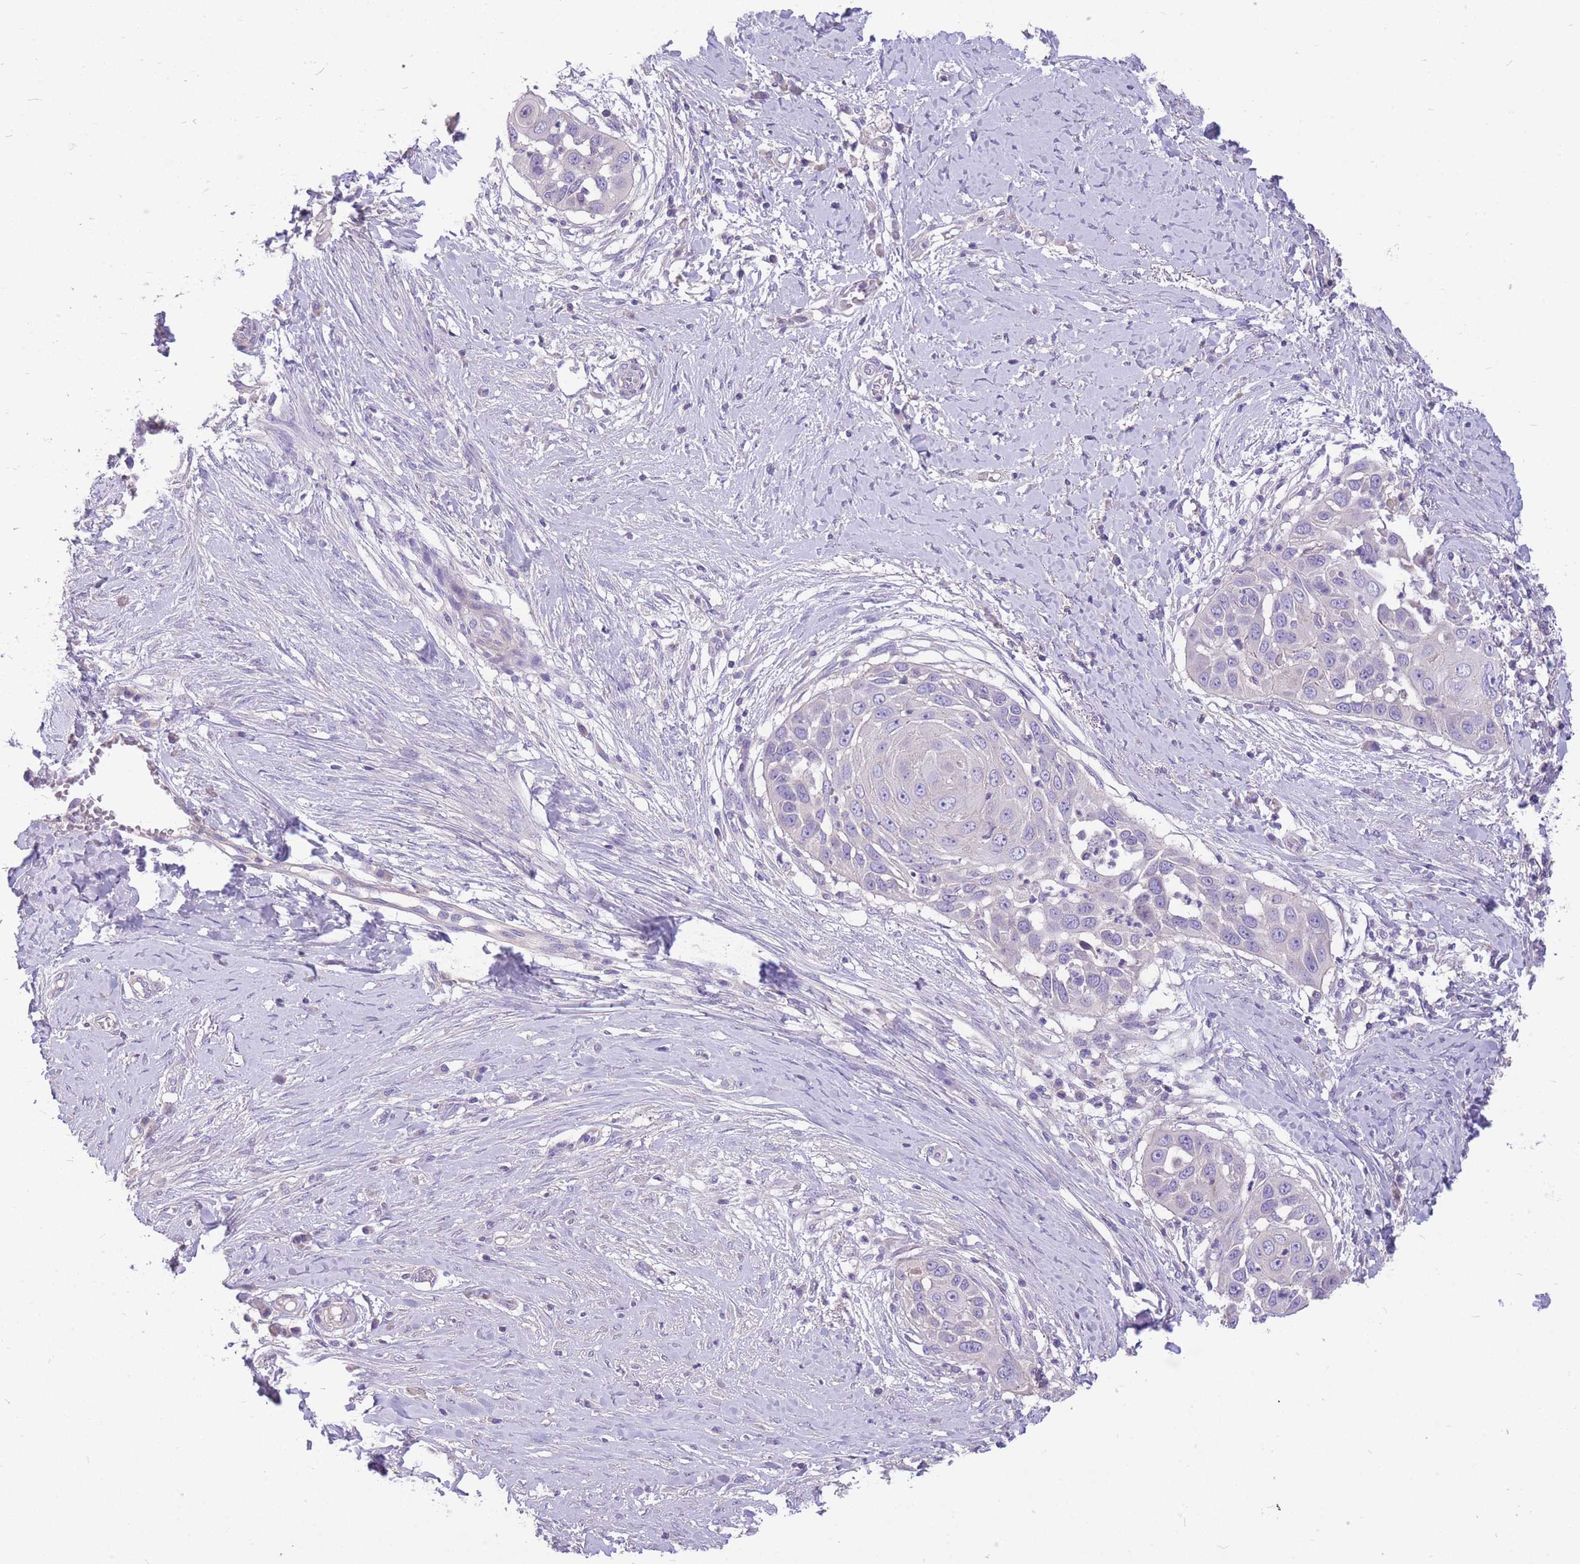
{"staining": {"intensity": "negative", "quantity": "none", "location": "none"}, "tissue": "skin cancer", "cell_type": "Tumor cells", "image_type": "cancer", "snomed": [{"axis": "morphology", "description": "Squamous cell carcinoma, NOS"}, {"axis": "topography", "description": "Skin"}], "caption": "Immunohistochemistry of human squamous cell carcinoma (skin) reveals no expression in tumor cells.", "gene": "OR5T1", "patient": {"sex": "female", "age": 44}}